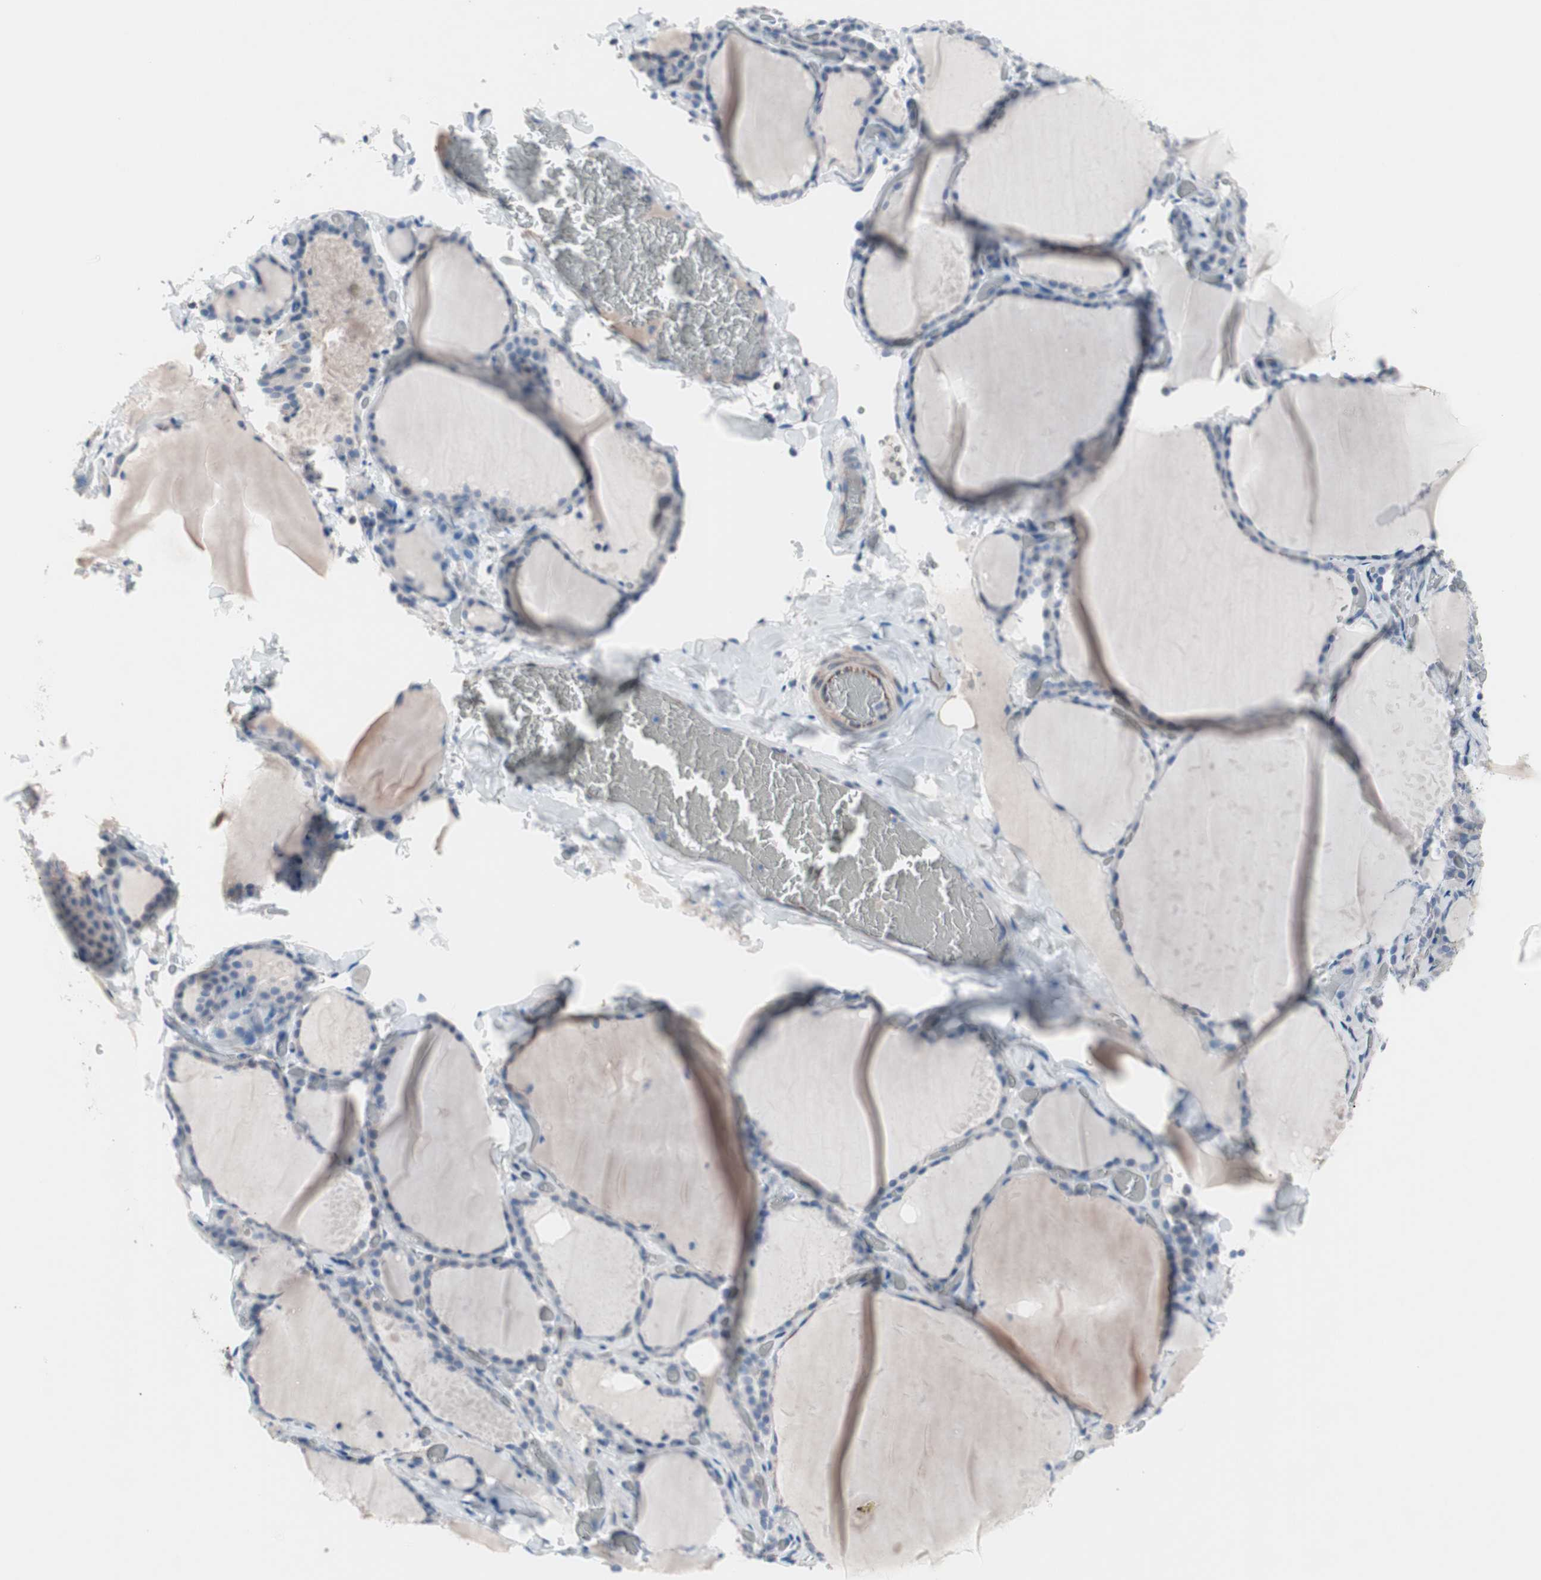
{"staining": {"intensity": "moderate", "quantity": "<25%", "location": "cytoplasmic/membranous"}, "tissue": "thyroid gland", "cell_type": "Glandular cells", "image_type": "normal", "snomed": [{"axis": "morphology", "description": "Normal tissue, NOS"}, {"axis": "topography", "description": "Thyroid gland"}], "caption": "A low amount of moderate cytoplasmic/membranous expression is identified in about <25% of glandular cells in unremarkable thyroid gland. The protein of interest is stained brown, and the nuclei are stained in blue (DAB (3,3'-diaminobenzidine) IHC with brightfield microscopy, high magnification).", "gene": "ULBP1", "patient": {"sex": "female", "age": 22}}